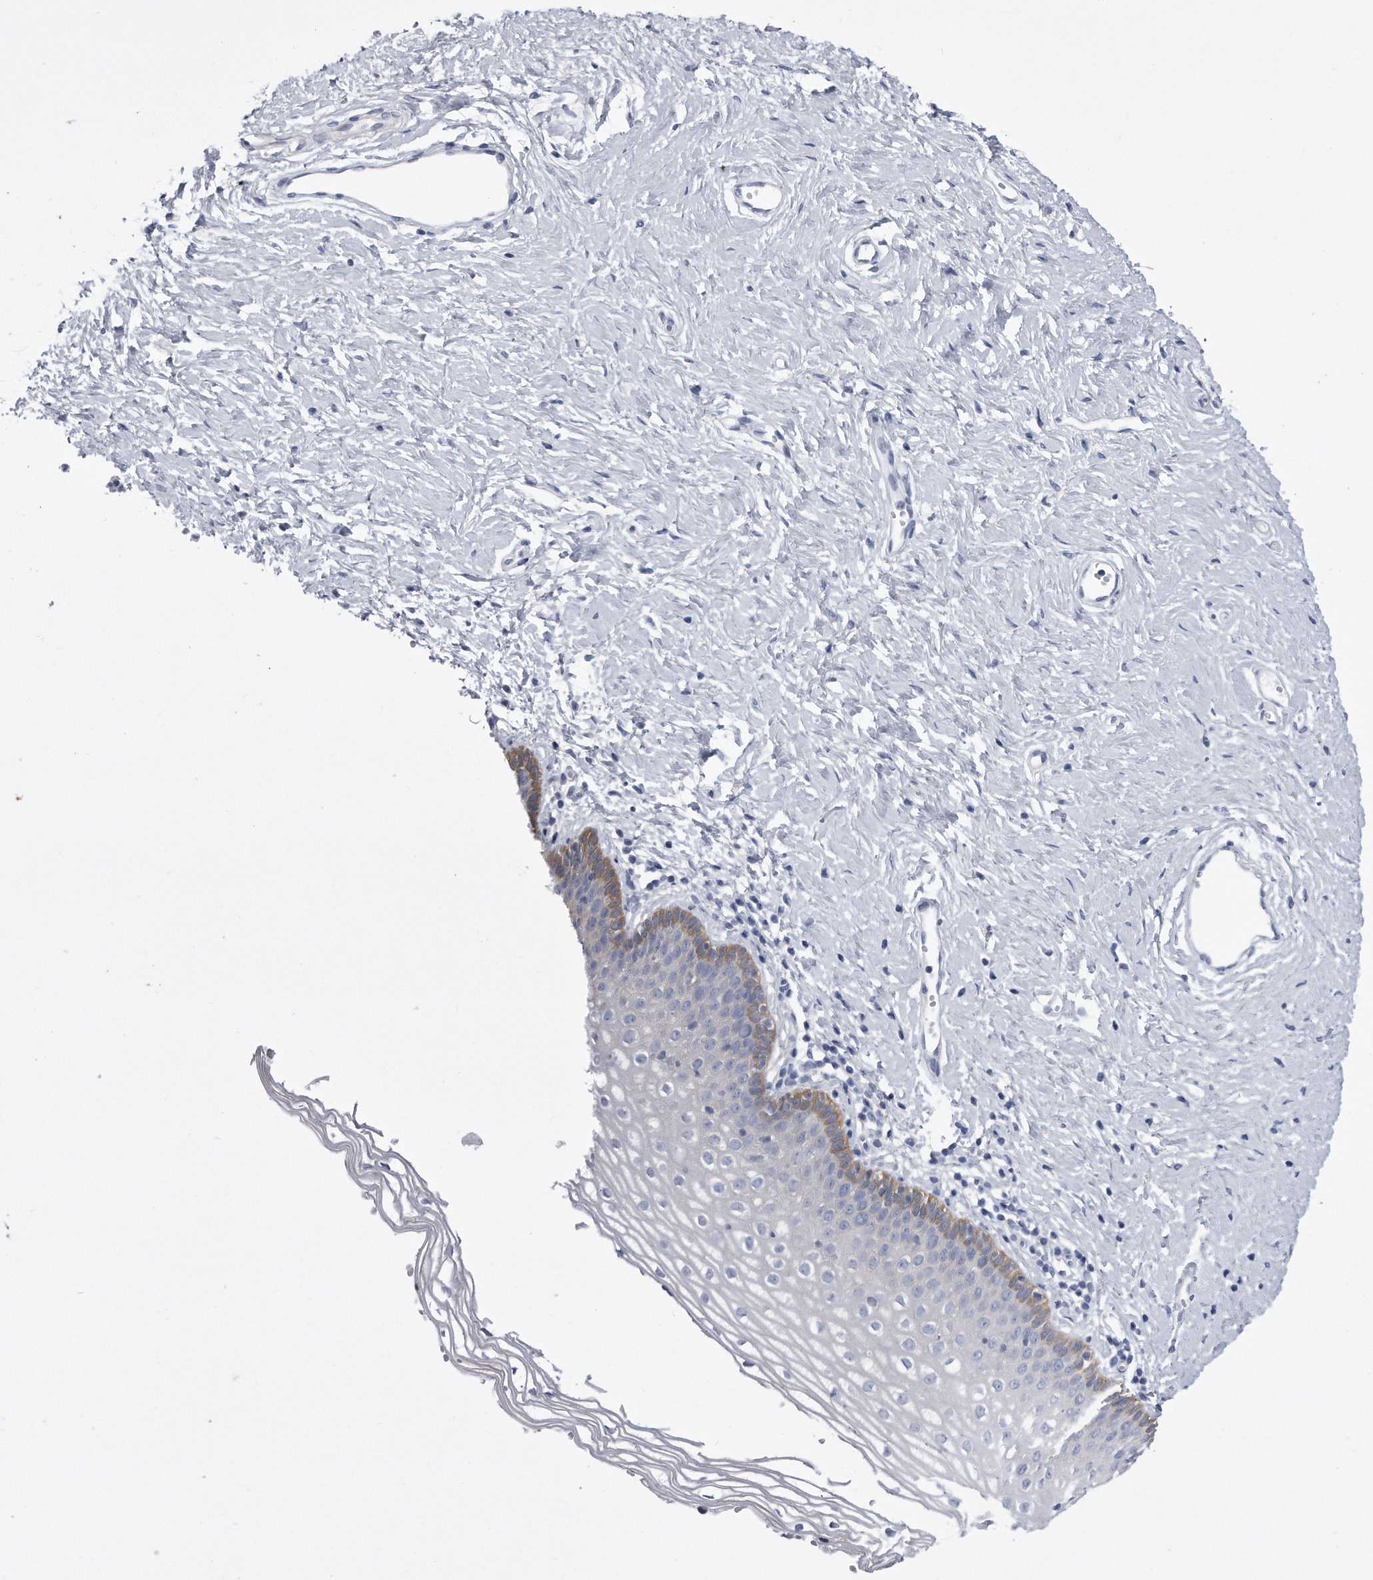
{"staining": {"intensity": "moderate", "quantity": "<25%", "location": "cytoplasmic/membranous"}, "tissue": "vagina", "cell_type": "Squamous epithelial cells", "image_type": "normal", "snomed": [{"axis": "morphology", "description": "Normal tissue, NOS"}, {"axis": "topography", "description": "Vagina"}], "caption": "IHC staining of unremarkable vagina, which demonstrates low levels of moderate cytoplasmic/membranous expression in about <25% of squamous epithelial cells indicating moderate cytoplasmic/membranous protein positivity. The staining was performed using DAB (brown) for protein detection and nuclei were counterstained in hematoxylin (blue).", "gene": "PYGB", "patient": {"sex": "female", "age": 32}}